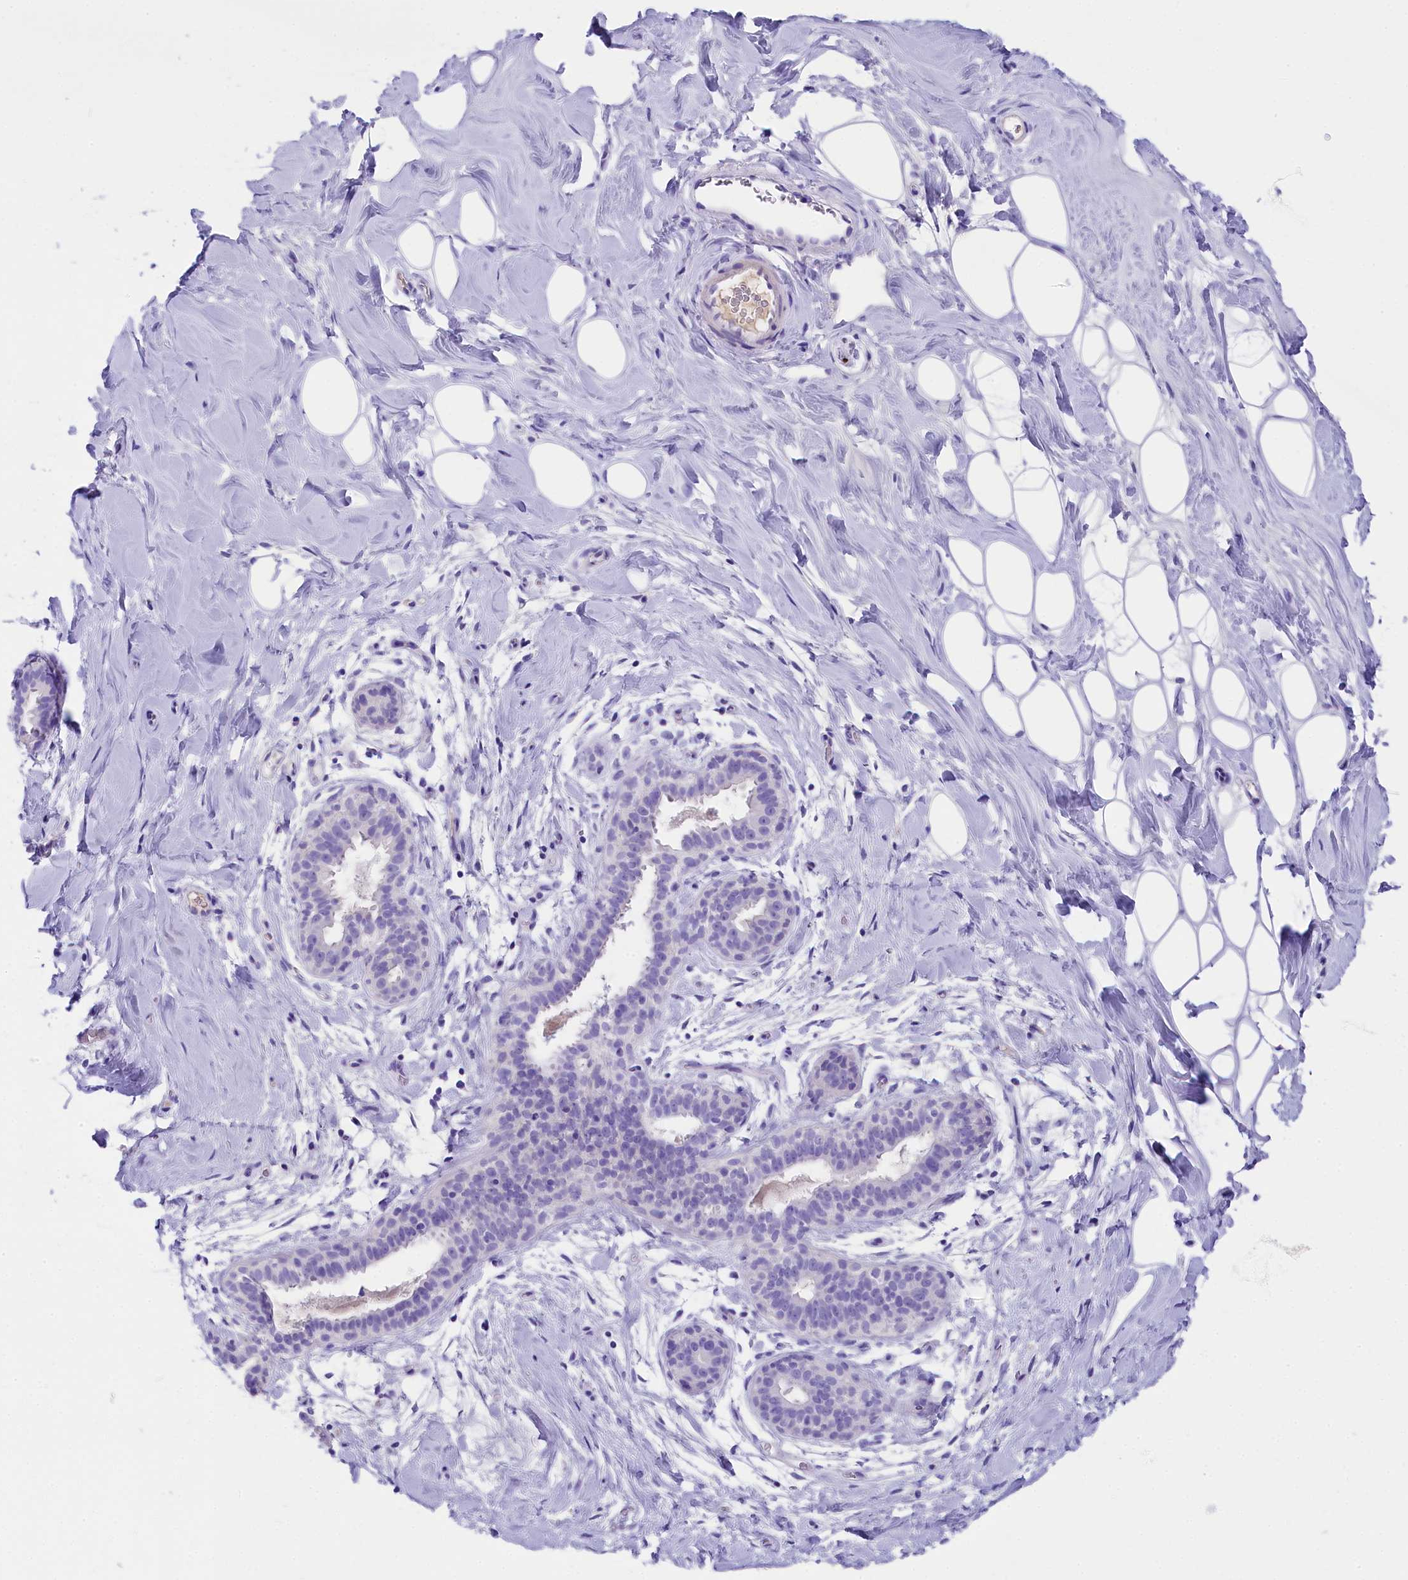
{"staining": {"intensity": "negative", "quantity": "none", "location": "none"}, "tissue": "adipose tissue", "cell_type": "Adipocytes", "image_type": "normal", "snomed": [{"axis": "morphology", "description": "Normal tissue, NOS"}, {"axis": "topography", "description": "Breast"}], "caption": "Adipocytes show no significant positivity in normal adipose tissue. (DAB immunohistochemistry (IHC), high magnification).", "gene": "SKIDA1", "patient": {"sex": "female", "age": 26}}